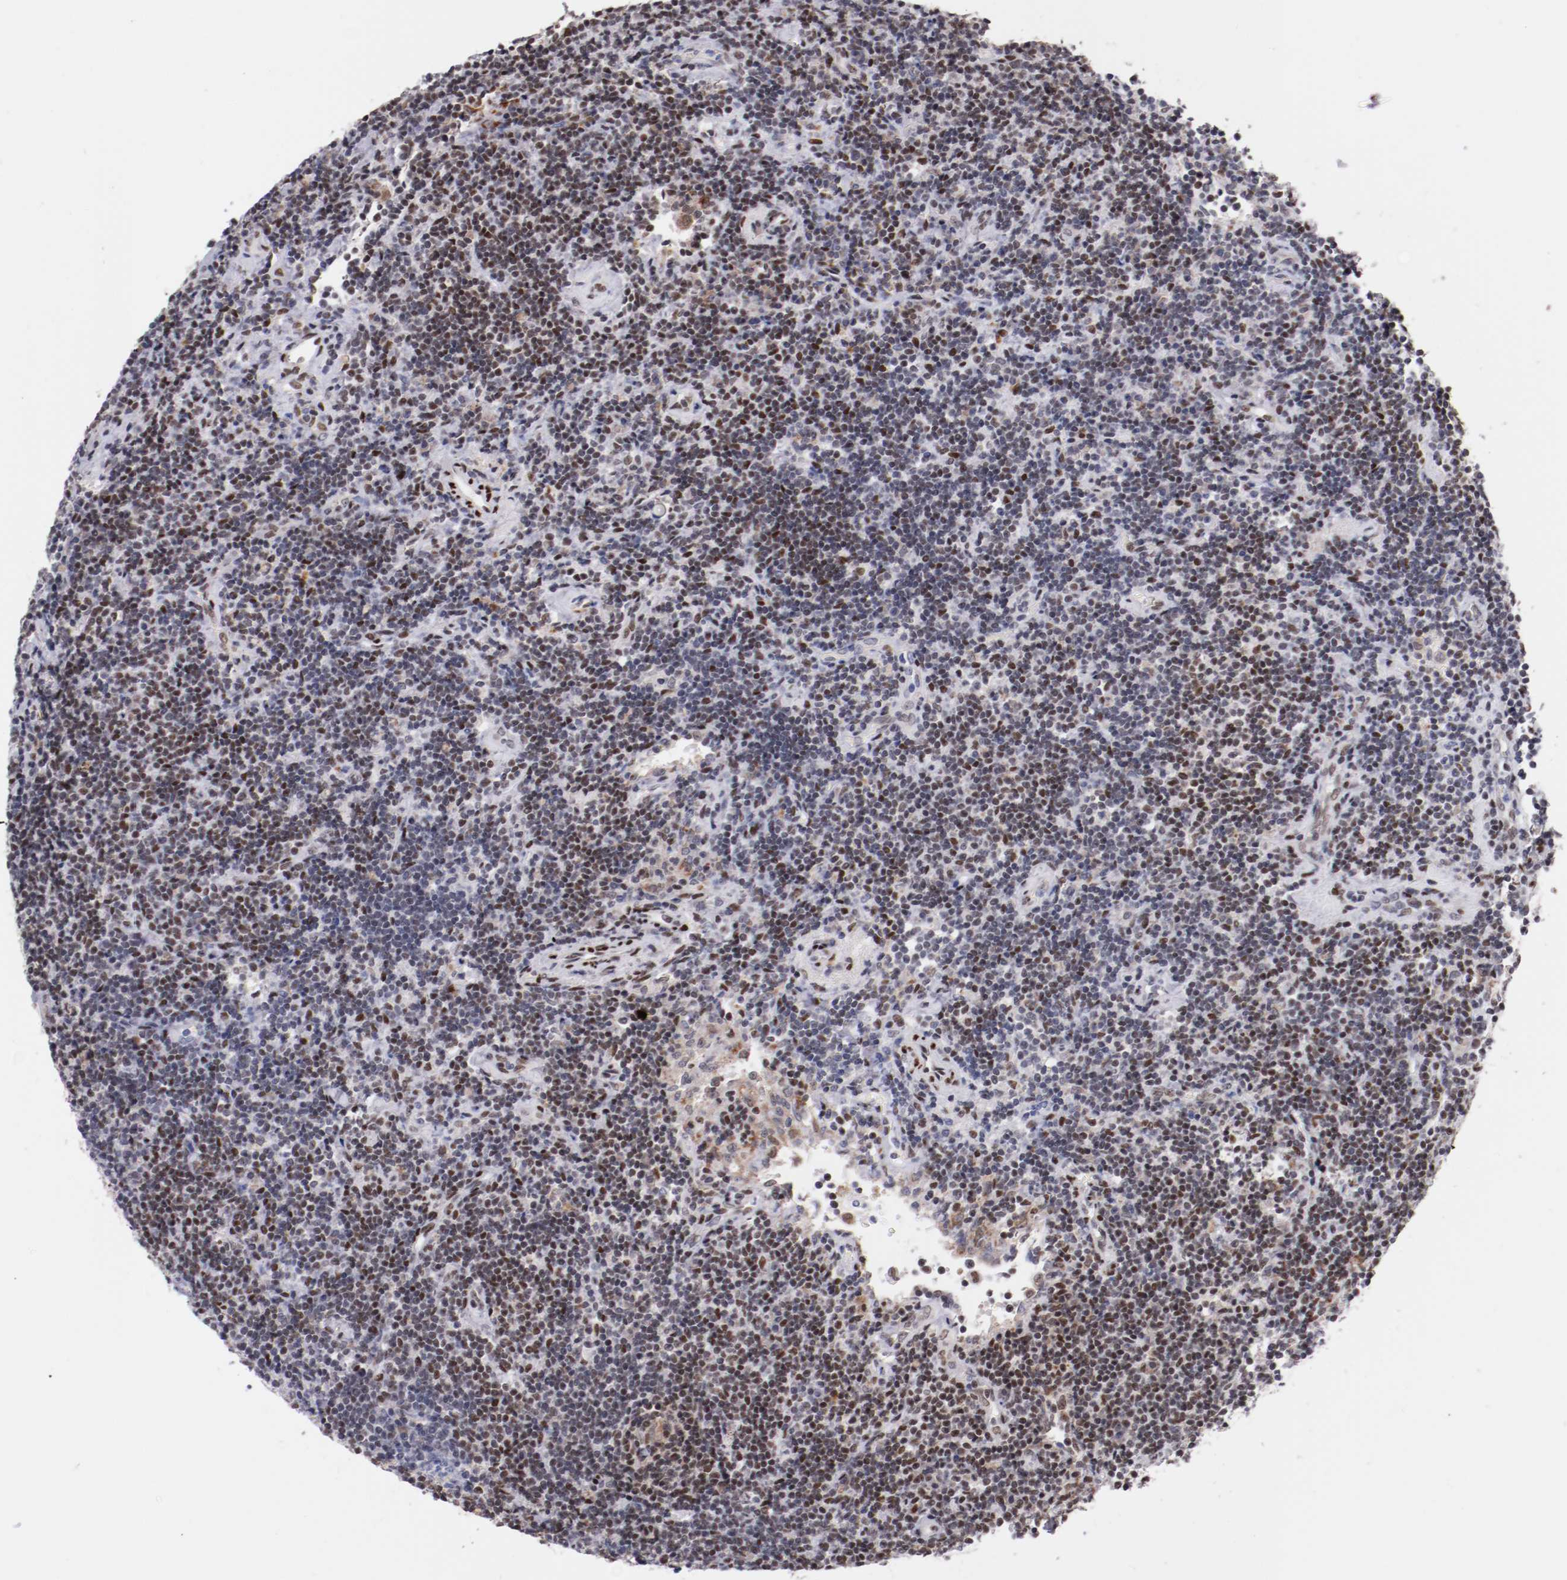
{"staining": {"intensity": "moderate", "quantity": ">75%", "location": "nuclear"}, "tissue": "lymphoma", "cell_type": "Tumor cells", "image_type": "cancer", "snomed": [{"axis": "morphology", "description": "Malignant lymphoma, non-Hodgkin's type, Low grade"}, {"axis": "topography", "description": "Lymph node"}], "caption": "Protein staining of lymphoma tissue shows moderate nuclear expression in approximately >75% of tumor cells.", "gene": "SRF", "patient": {"sex": "male", "age": 70}}